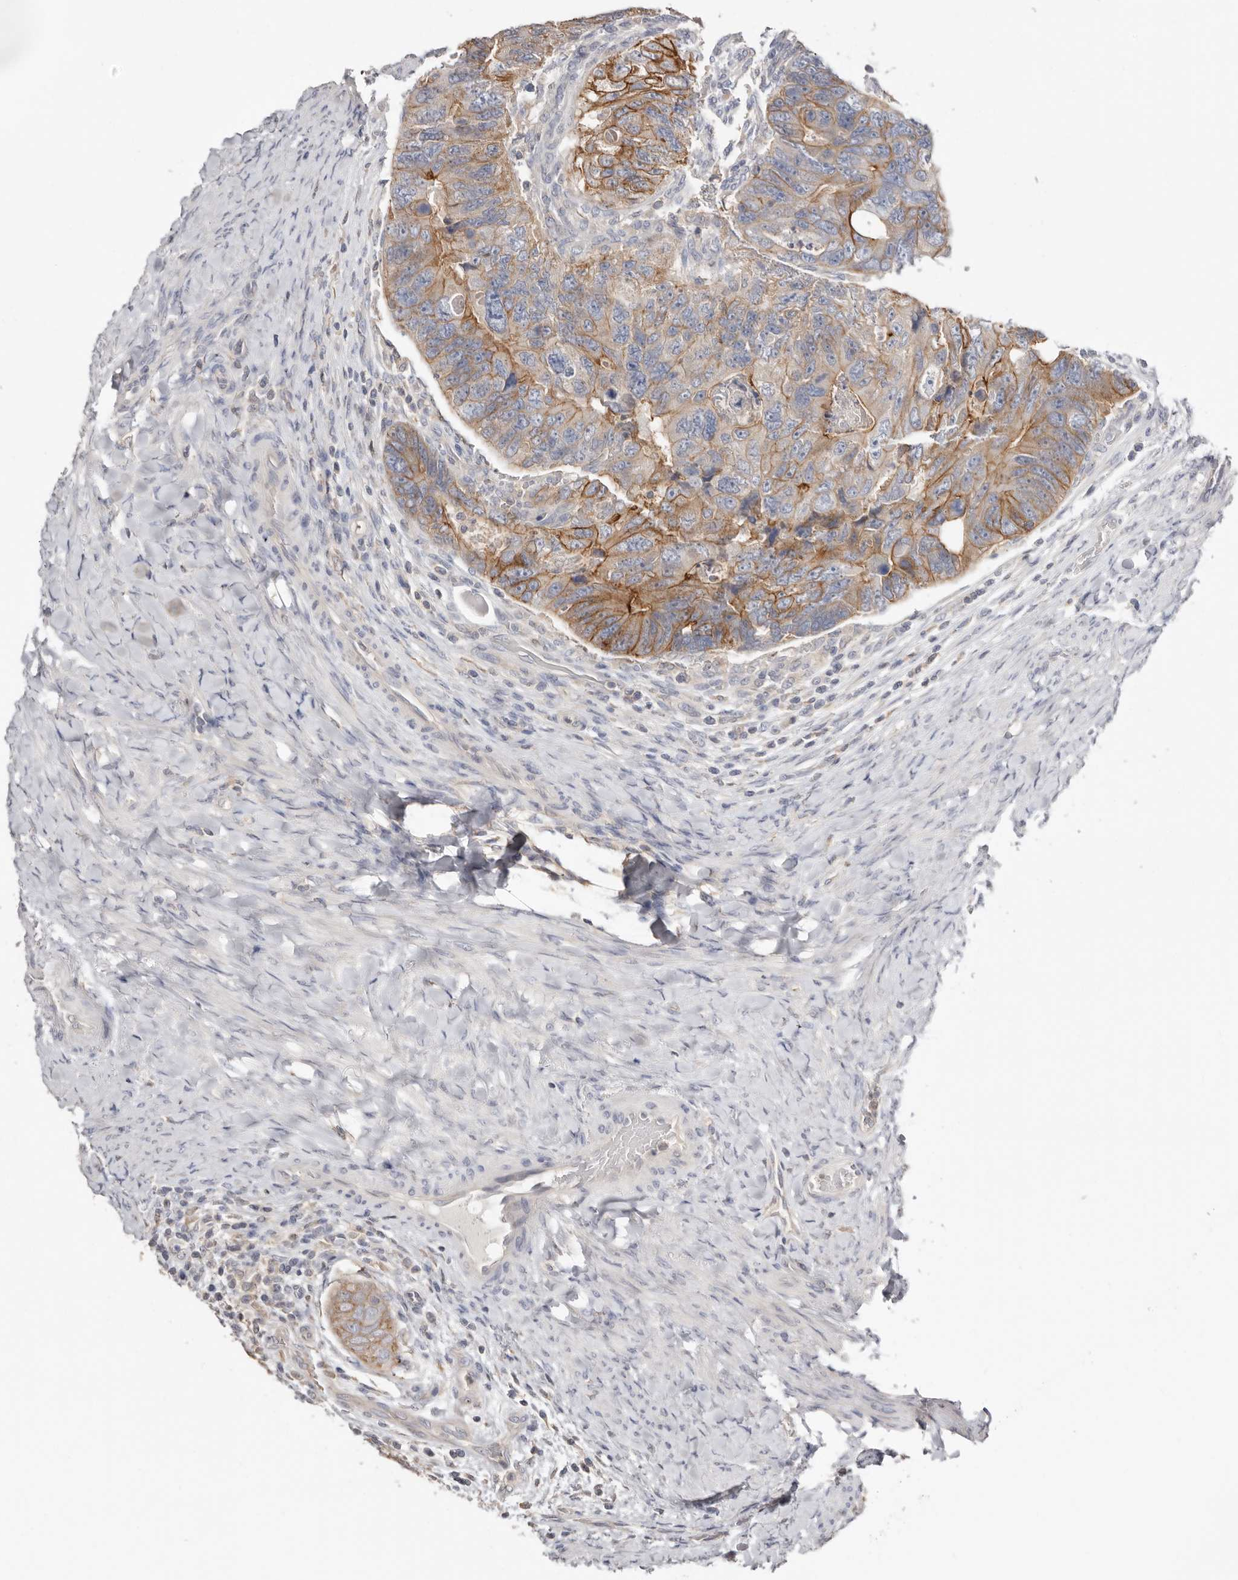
{"staining": {"intensity": "moderate", "quantity": ">75%", "location": "cytoplasmic/membranous"}, "tissue": "colorectal cancer", "cell_type": "Tumor cells", "image_type": "cancer", "snomed": [{"axis": "morphology", "description": "Adenocarcinoma, NOS"}, {"axis": "topography", "description": "Rectum"}], "caption": "There is medium levels of moderate cytoplasmic/membranous staining in tumor cells of colorectal cancer, as demonstrated by immunohistochemical staining (brown color).", "gene": "S100A14", "patient": {"sex": "male", "age": 59}}